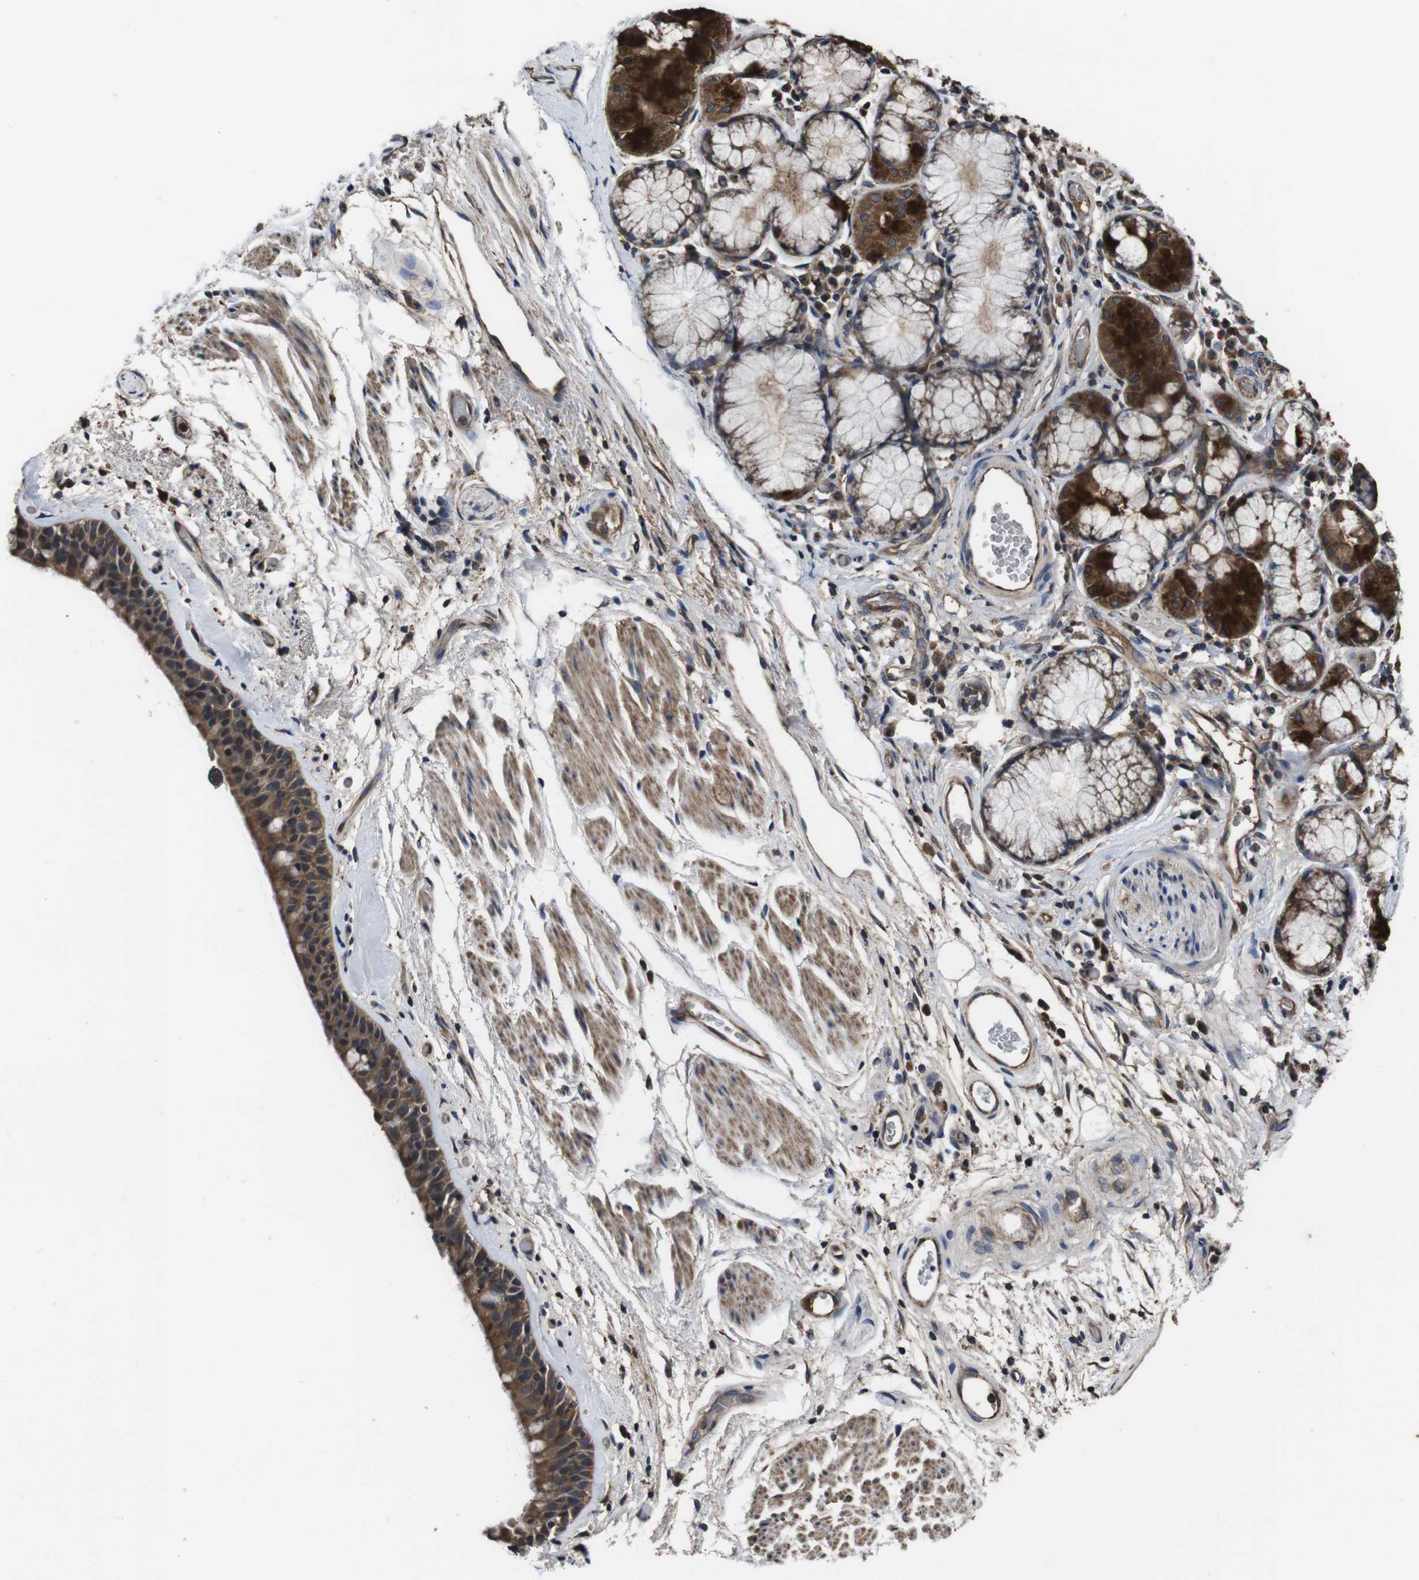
{"staining": {"intensity": "moderate", "quantity": ">75%", "location": "cytoplasmic/membranous"}, "tissue": "bronchus", "cell_type": "Respiratory epithelial cells", "image_type": "normal", "snomed": [{"axis": "morphology", "description": "Normal tissue, NOS"}, {"axis": "morphology", "description": "Adenocarcinoma, NOS"}, {"axis": "topography", "description": "Bronchus"}, {"axis": "topography", "description": "Lung"}], "caption": "Respiratory epithelial cells reveal moderate cytoplasmic/membranous positivity in approximately >75% of cells in normal bronchus.", "gene": "CXCL11", "patient": {"sex": "female", "age": 54}}